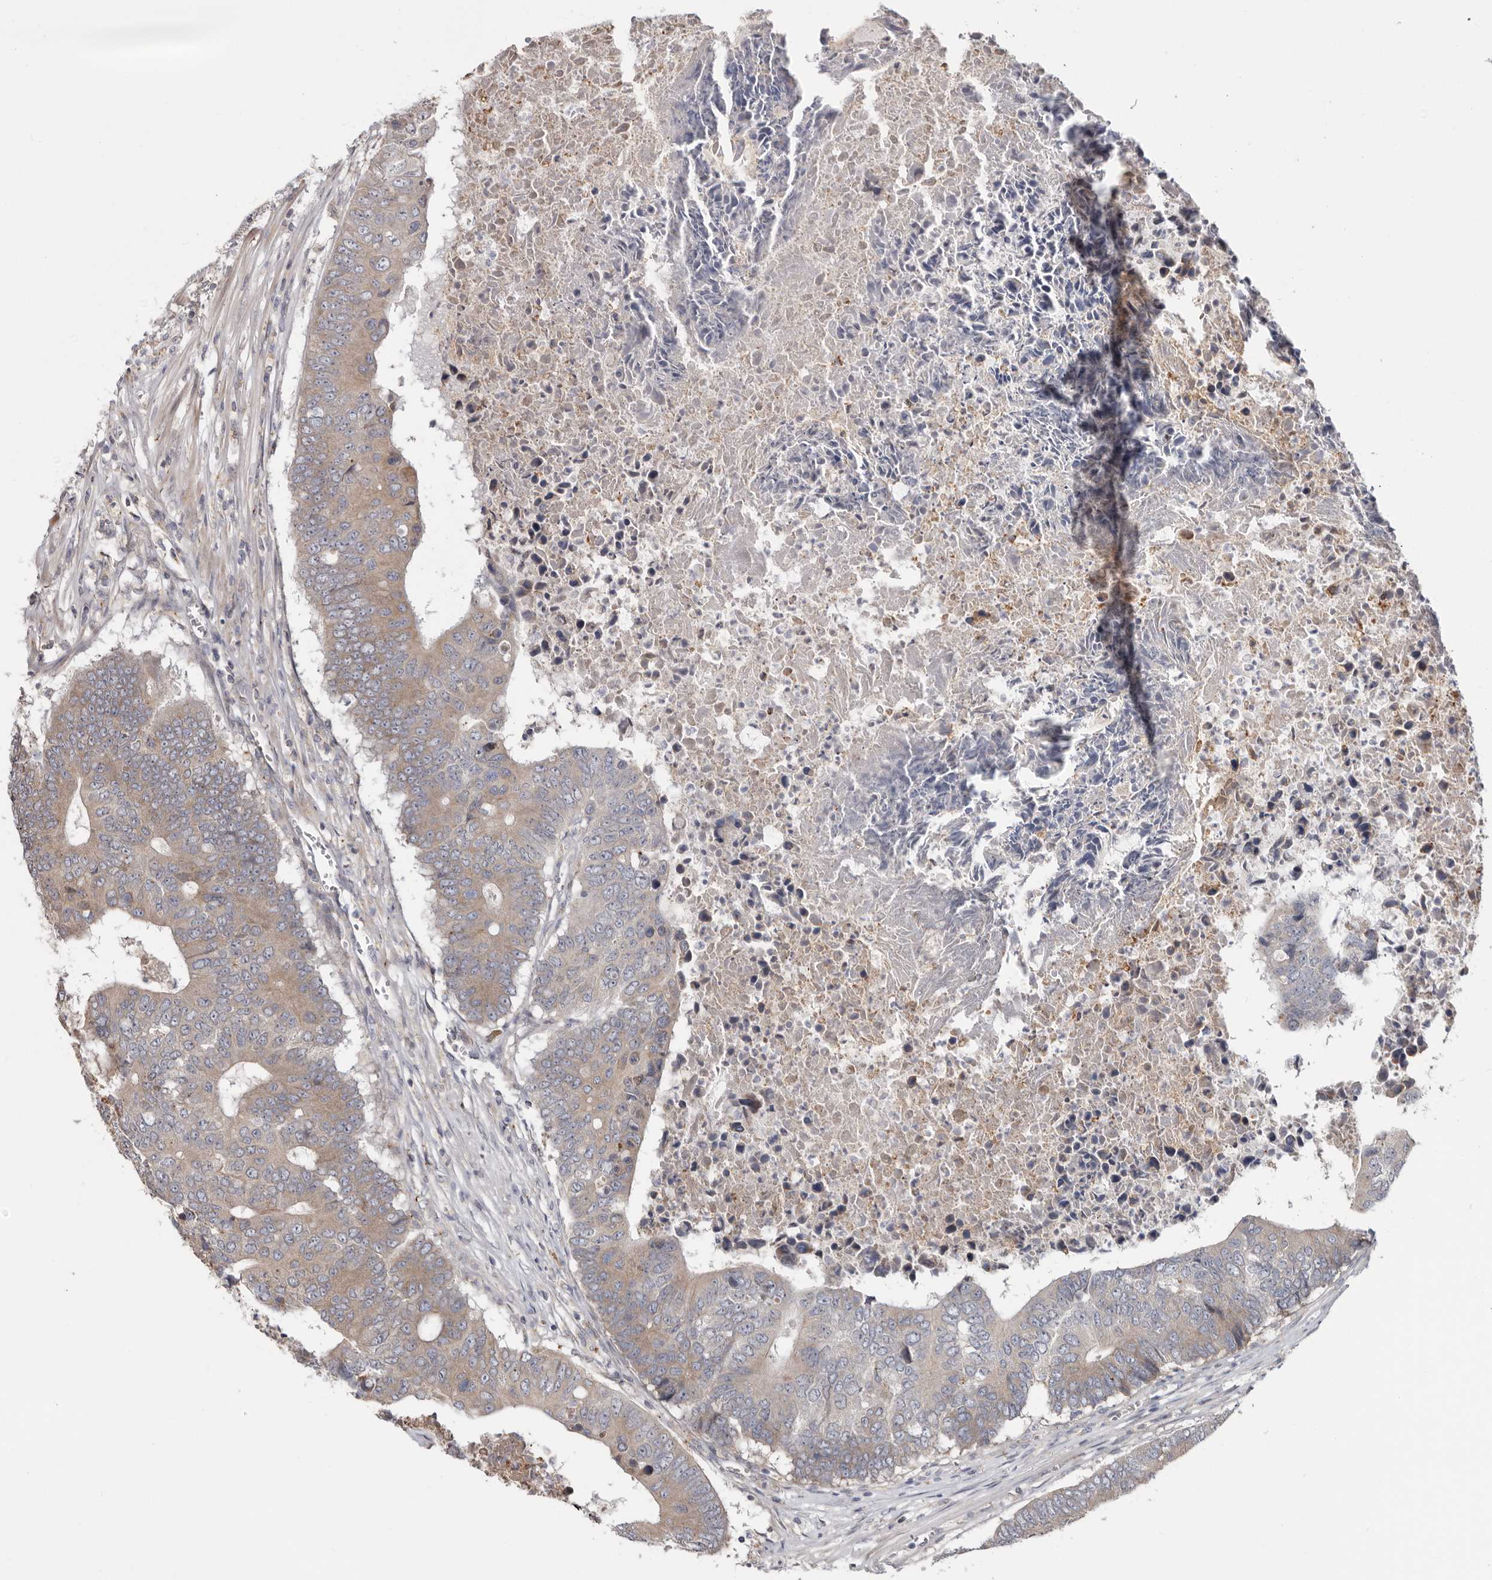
{"staining": {"intensity": "weak", "quantity": ">75%", "location": "cytoplasmic/membranous"}, "tissue": "colorectal cancer", "cell_type": "Tumor cells", "image_type": "cancer", "snomed": [{"axis": "morphology", "description": "Adenocarcinoma, NOS"}, {"axis": "topography", "description": "Colon"}], "caption": "Protein staining of adenocarcinoma (colorectal) tissue displays weak cytoplasmic/membranous staining in approximately >75% of tumor cells. (brown staining indicates protein expression, while blue staining denotes nuclei).", "gene": "TMUB1", "patient": {"sex": "male", "age": 87}}